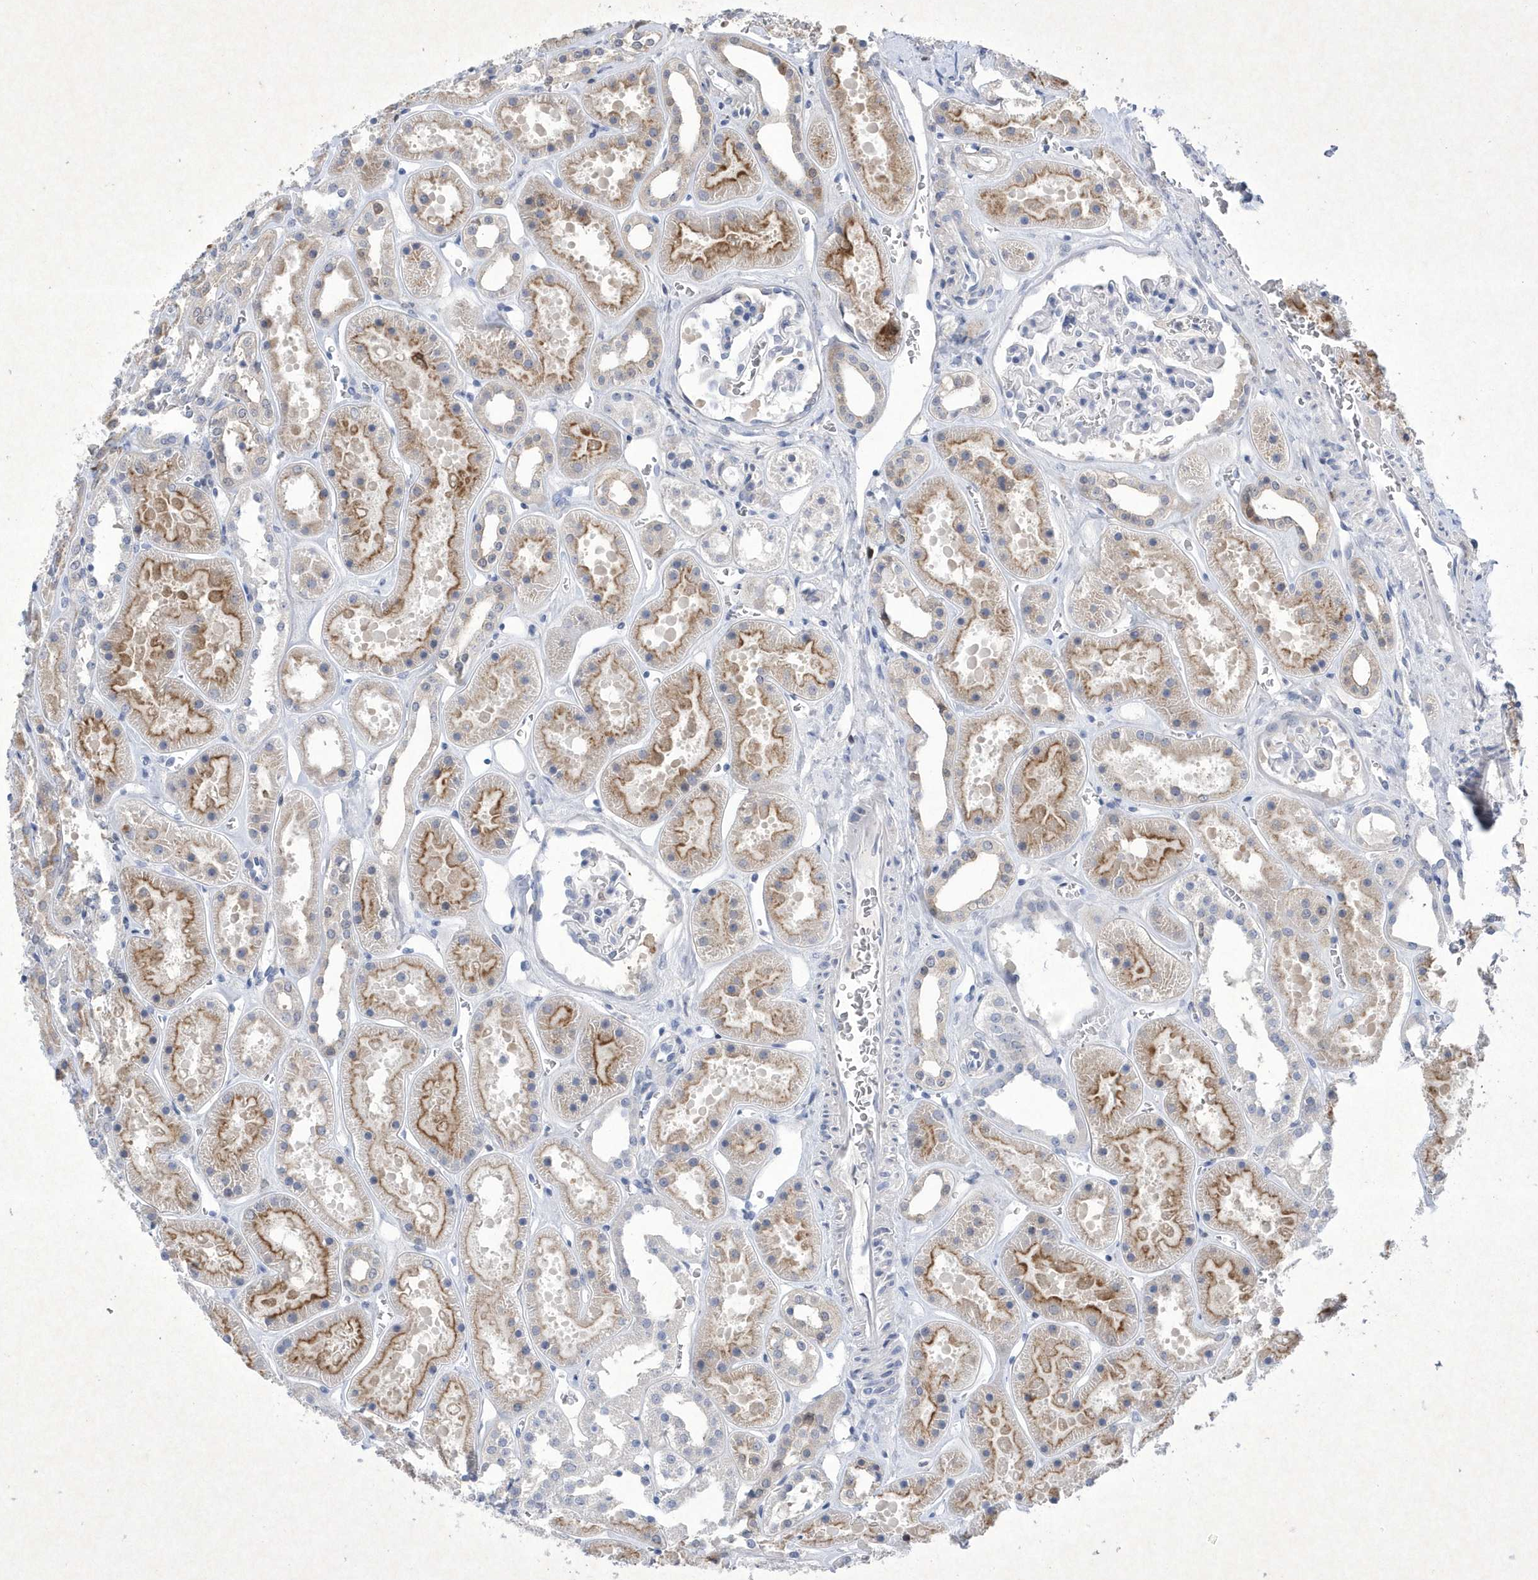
{"staining": {"intensity": "negative", "quantity": "none", "location": "none"}, "tissue": "kidney", "cell_type": "Cells in glomeruli", "image_type": "normal", "snomed": [{"axis": "morphology", "description": "Normal tissue, NOS"}, {"axis": "topography", "description": "Kidney"}], "caption": "Human kidney stained for a protein using IHC exhibits no staining in cells in glomeruli.", "gene": "BHLHA15", "patient": {"sex": "female", "age": 41}}